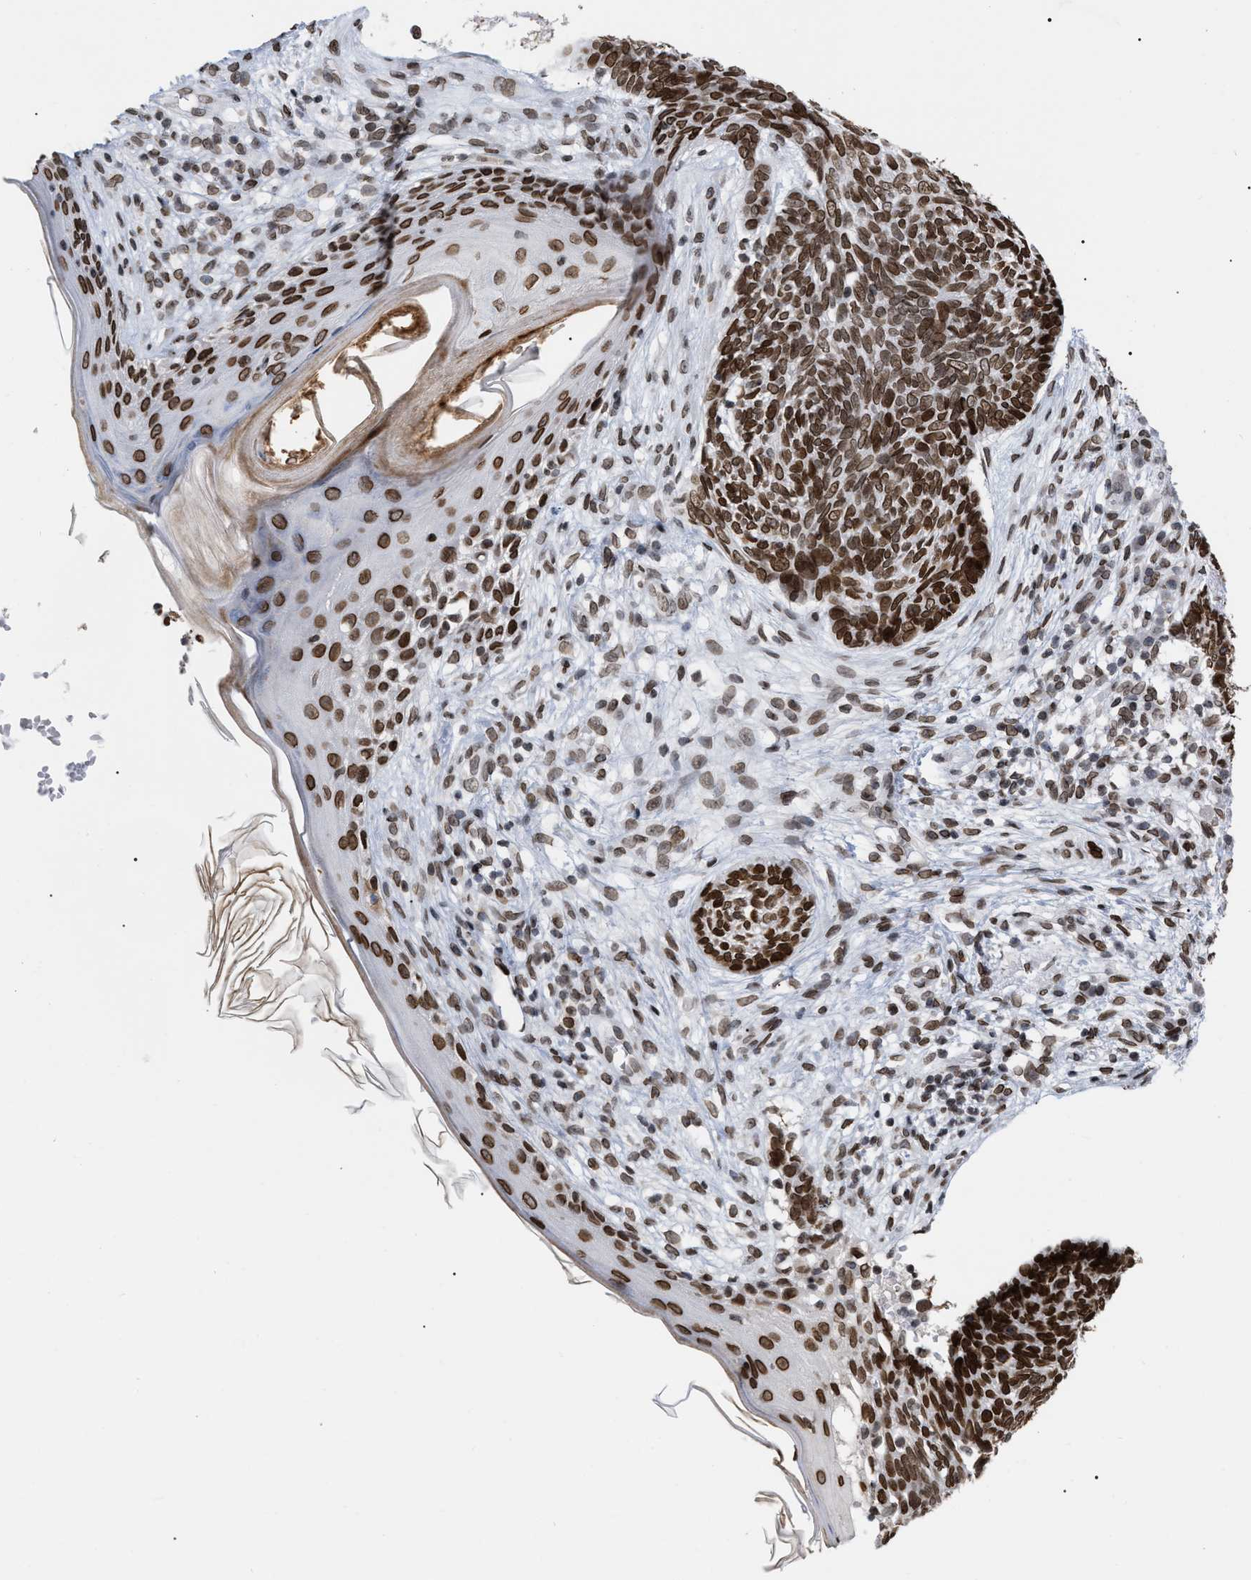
{"staining": {"intensity": "strong", "quantity": ">75%", "location": "cytoplasmic/membranous,nuclear"}, "tissue": "skin cancer", "cell_type": "Tumor cells", "image_type": "cancer", "snomed": [{"axis": "morphology", "description": "Basal cell carcinoma"}, {"axis": "topography", "description": "Skin"}], "caption": "DAB (3,3'-diaminobenzidine) immunohistochemical staining of skin cancer displays strong cytoplasmic/membranous and nuclear protein expression in approximately >75% of tumor cells. (IHC, brightfield microscopy, high magnification).", "gene": "TPR", "patient": {"sex": "female", "age": 84}}